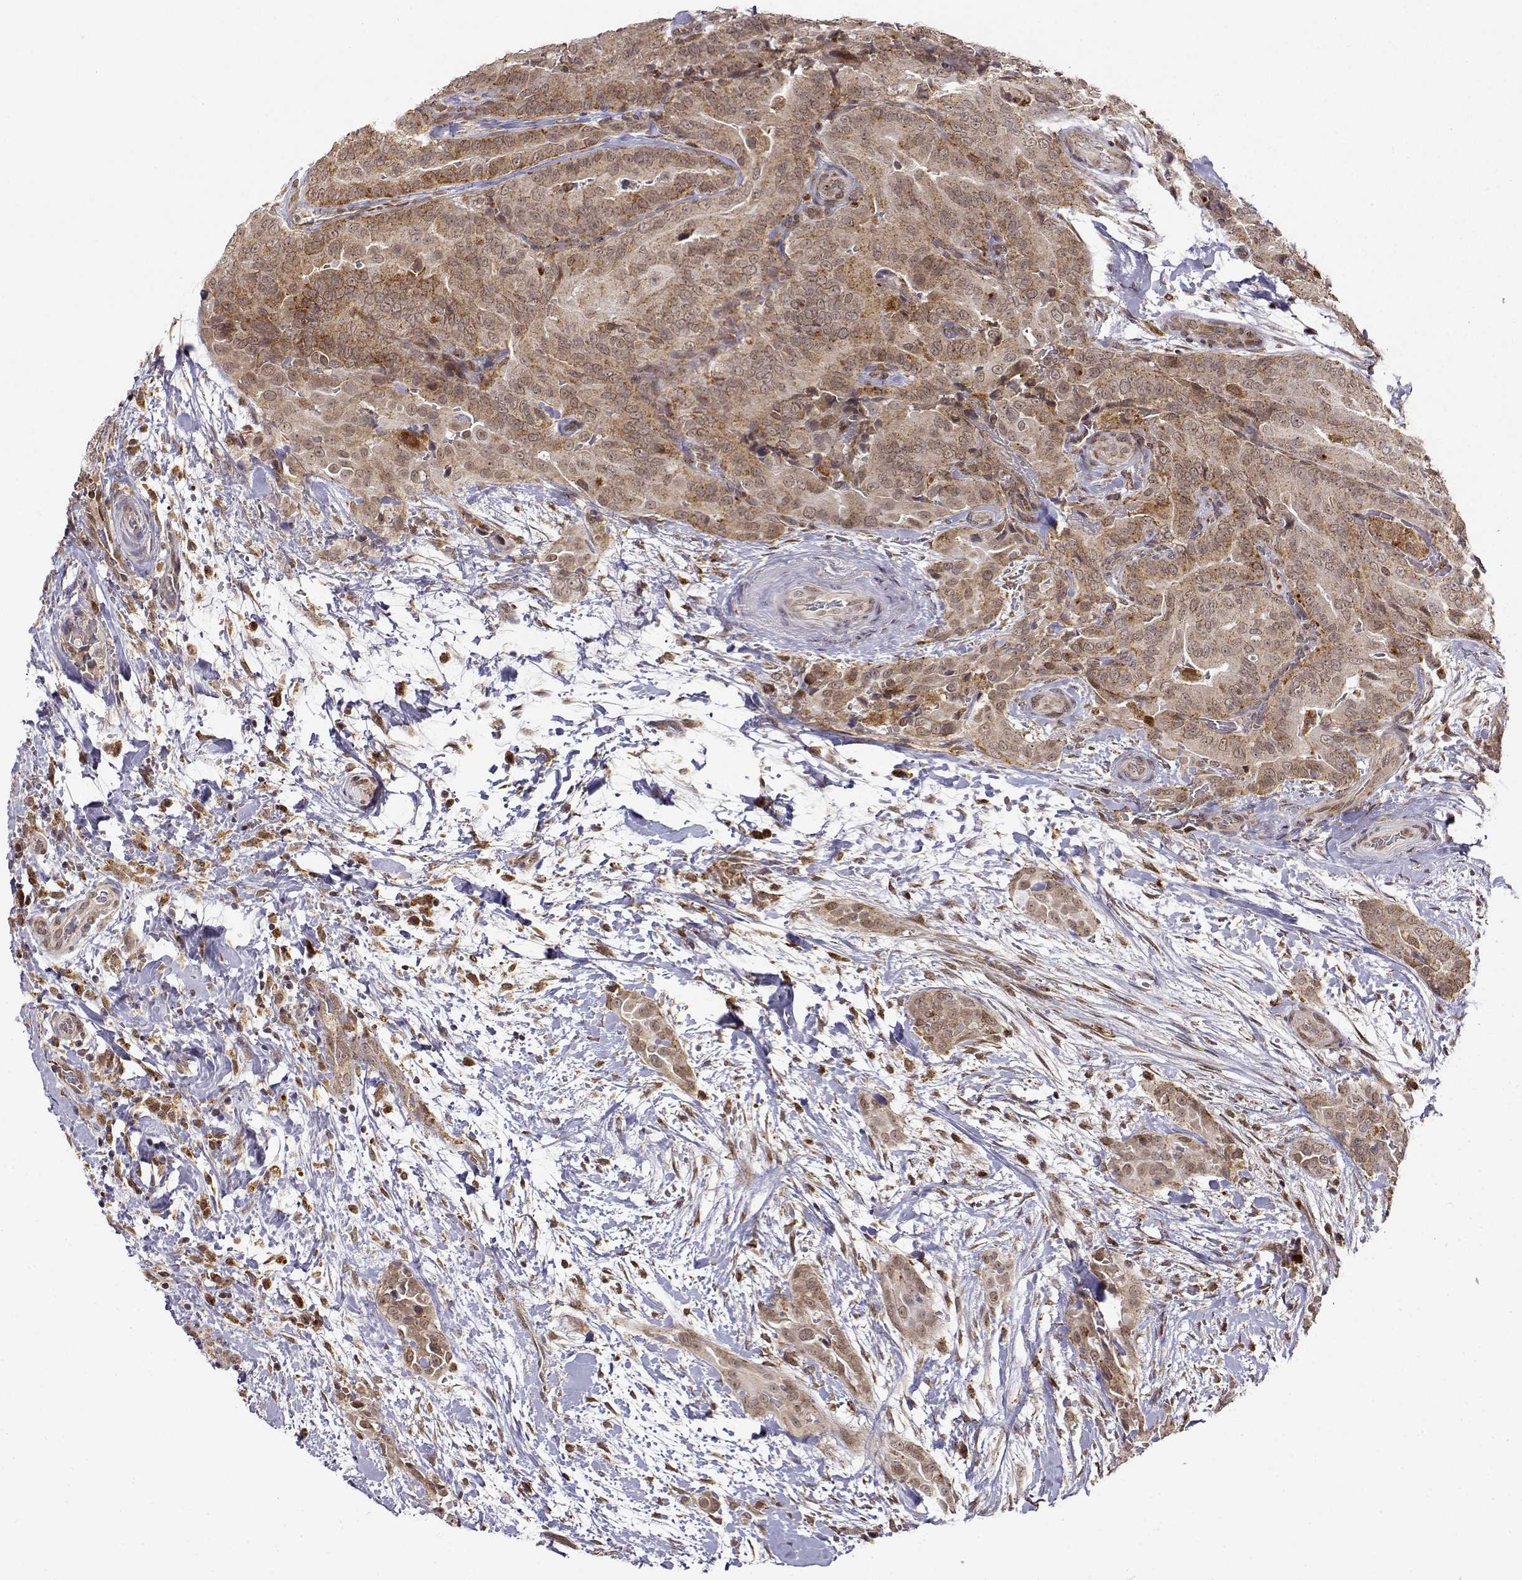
{"staining": {"intensity": "moderate", "quantity": ">75%", "location": "cytoplasmic/membranous"}, "tissue": "thyroid cancer", "cell_type": "Tumor cells", "image_type": "cancer", "snomed": [{"axis": "morphology", "description": "Papillary adenocarcinoma, NOS"}, {"axis": "topography", "description": "Thyroid gland"}], "caption": "Brown immunohistochemical staining in human thyroid papillary adenocarcinoma shows moderate cytoplasmic/membranous staining in approximately >75% of tumor cells. (DAB (3,3'-diaminobenzidine) = brown stain, brightfield microscopy at high magnification).", "gene": "RNF13", "patient": {"sex": "male", "age": 61}}